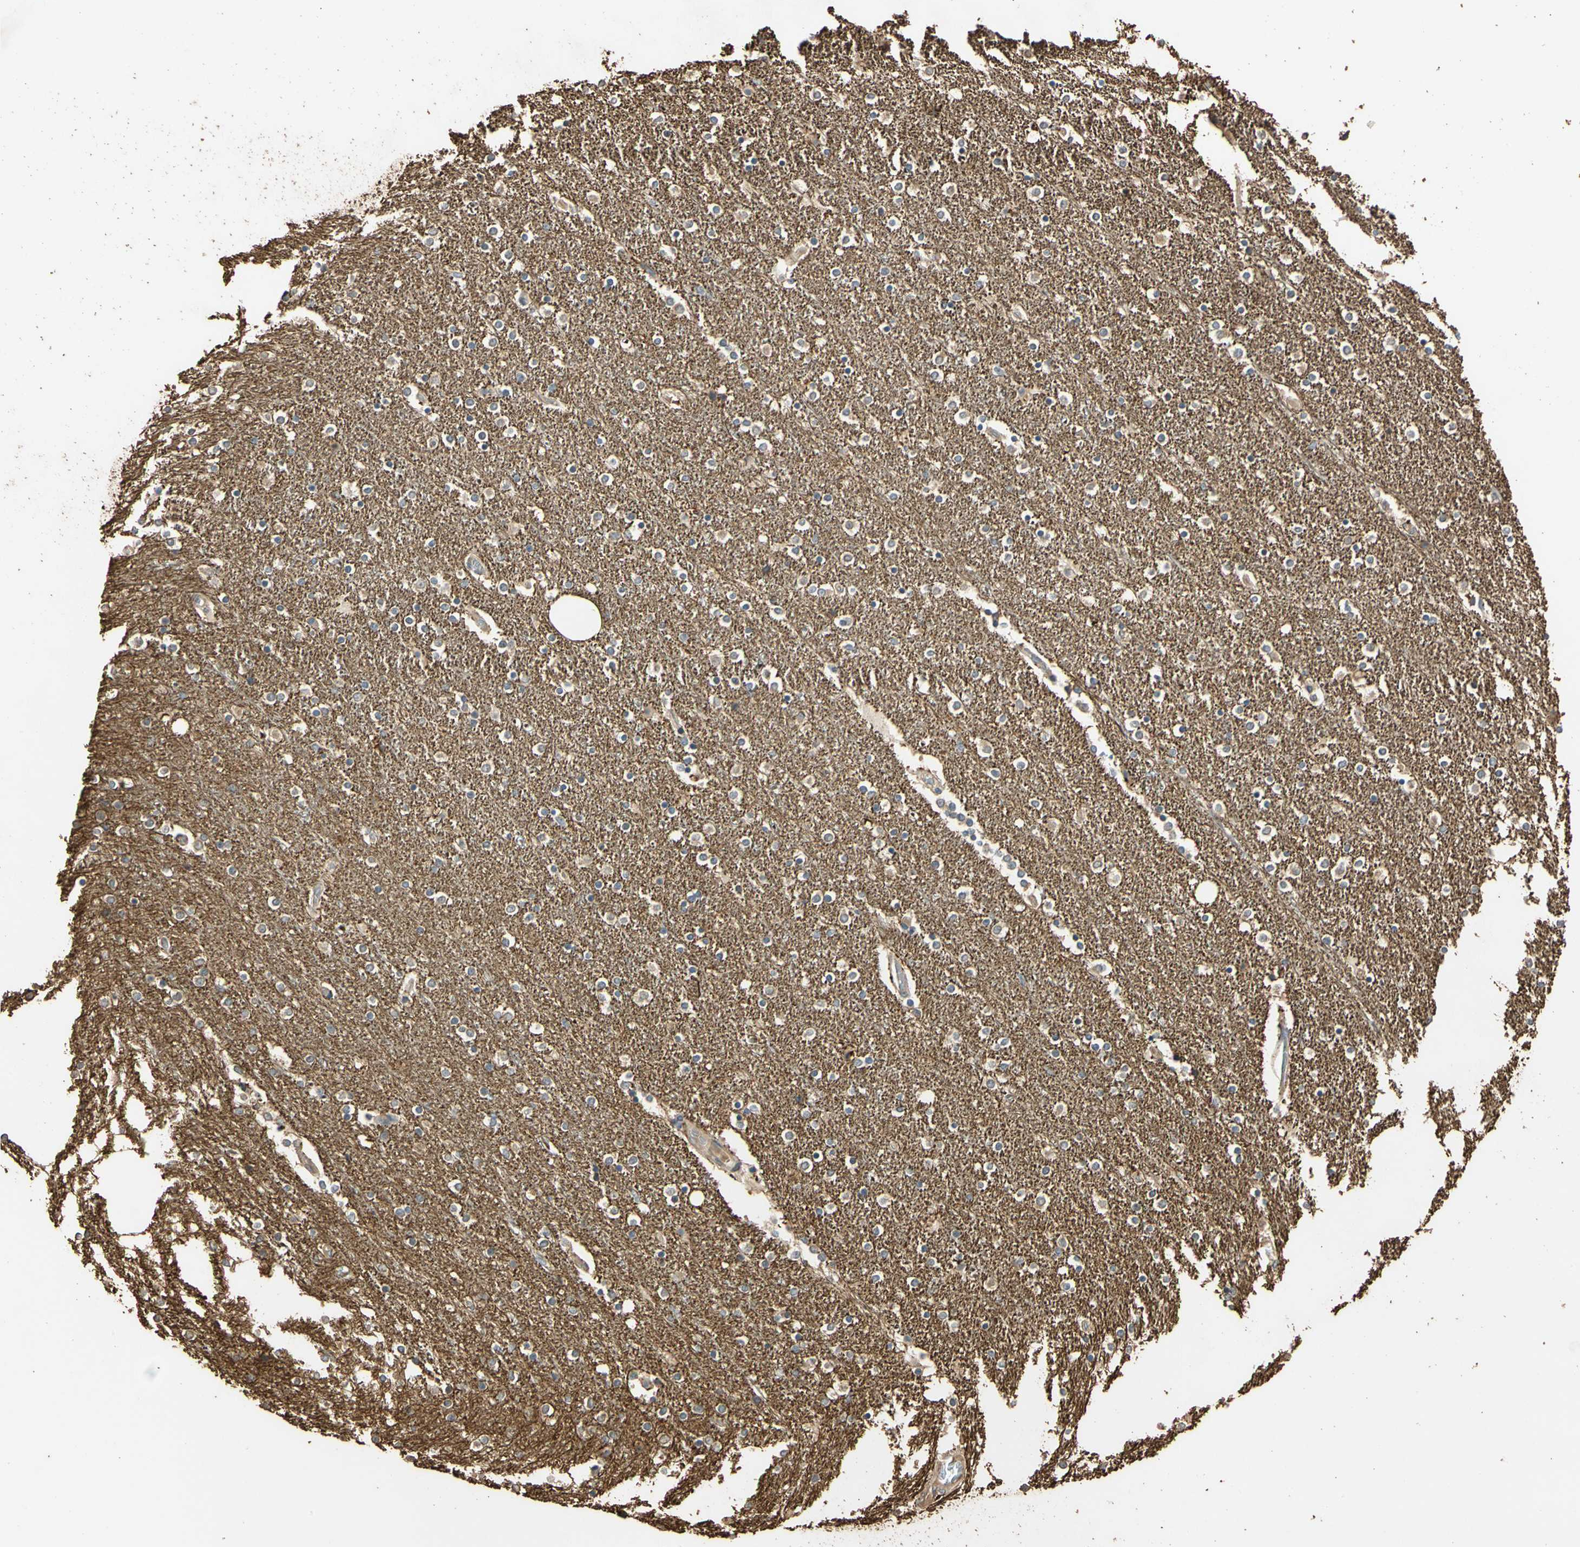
{"staining": {"intensity": "negative", "quantity": "none", "location": "none"}, "tissue": "caudate", "cell_type": "Glial cells", "image_type": "normal", "snomed": [{"axis": "morphology", "description": "Normal tissue, NOS"}, {"axis": "topography", "description": "Lateral ventricle wall"}], "caption": "A micrograph of caudate stained for a protein reveals no brown staining in glial cells. (Immunohistochemistry (ihc), brightfield microscopy, high magnification).", "gene": "MGRN1", "patient": {"sex": "female", "age": 54}}